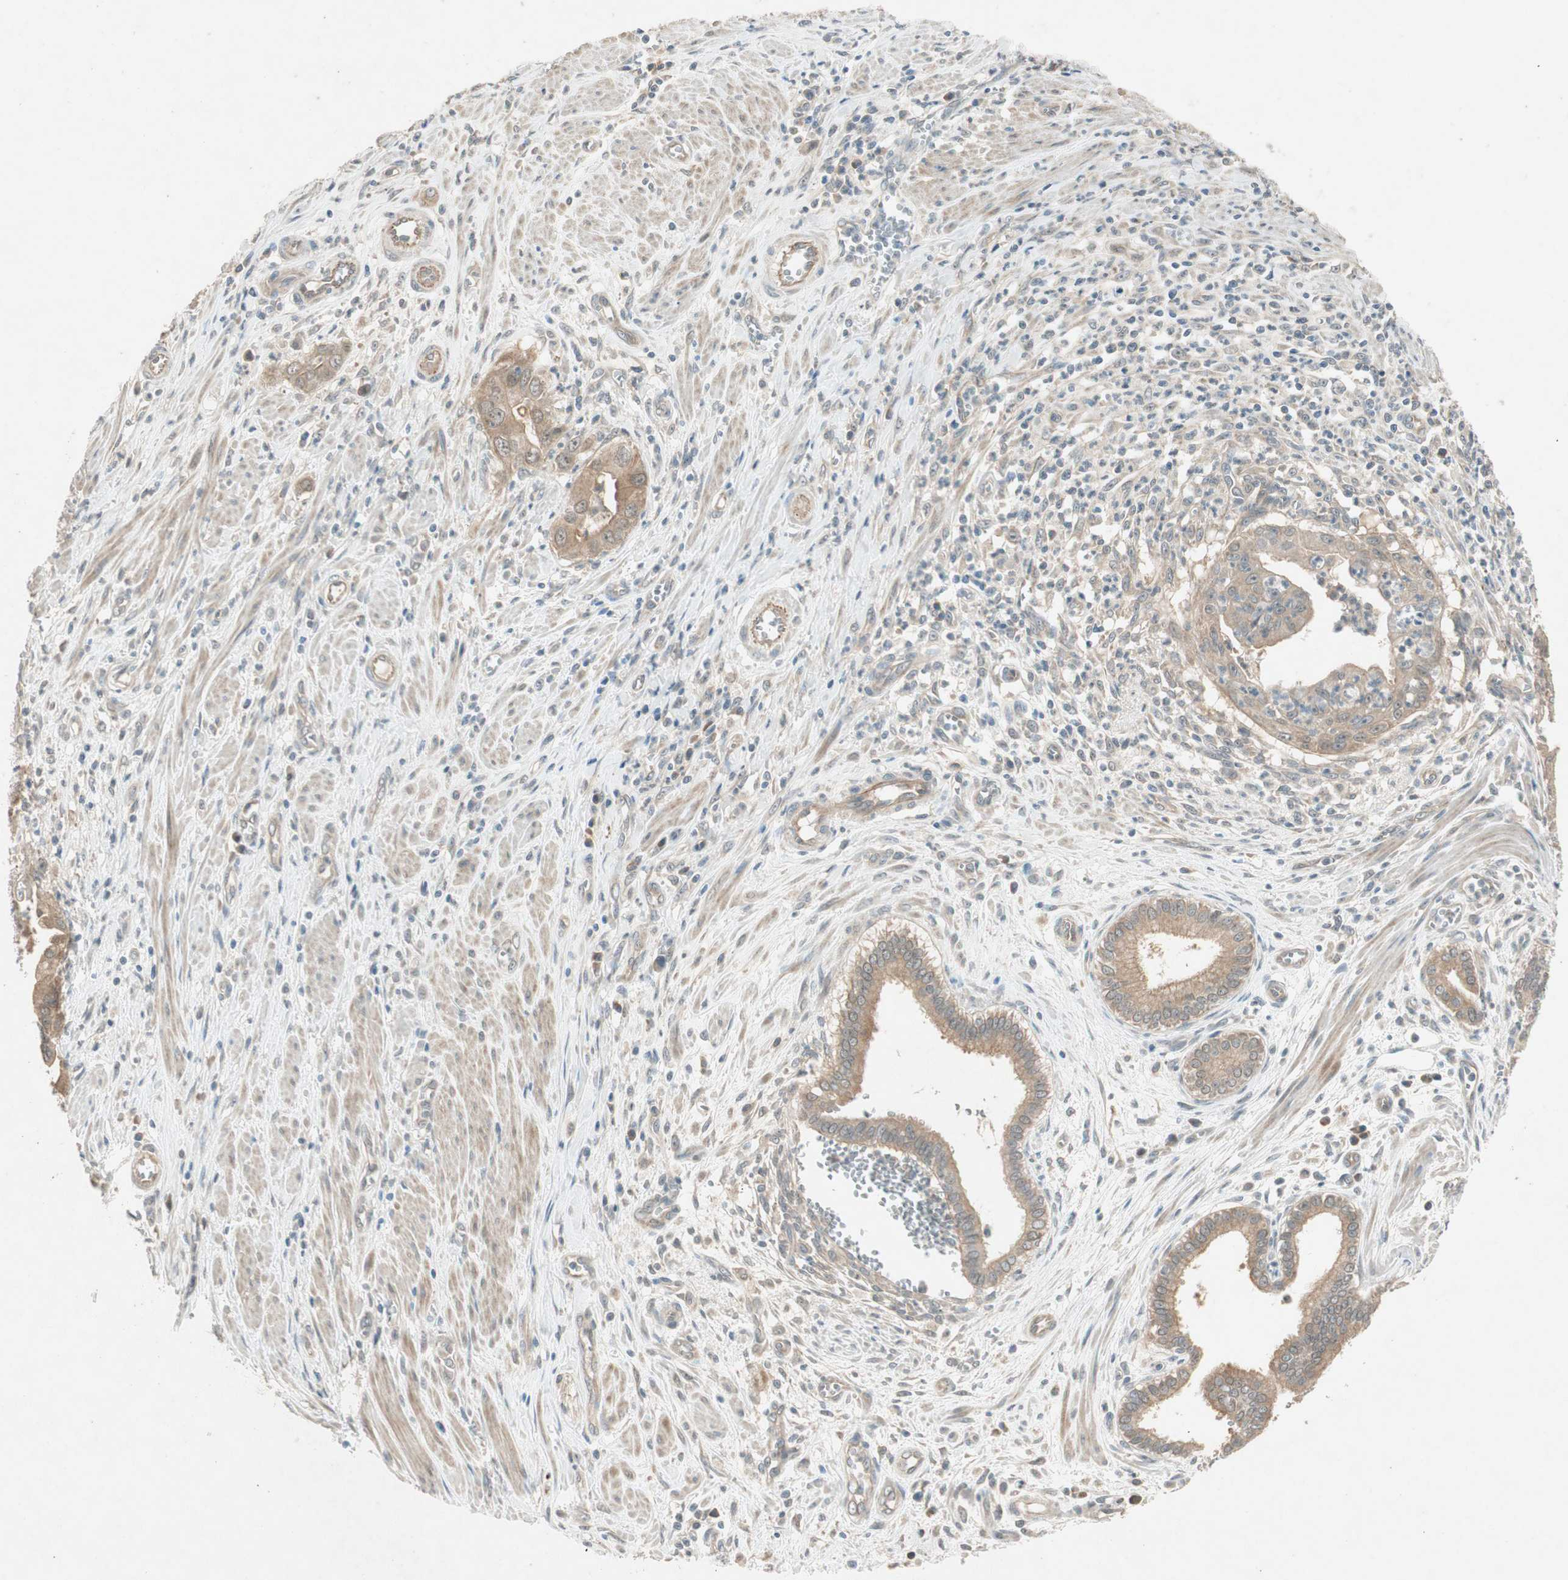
{"staining": {"intensity": "moderate", "quantity": ">75%", "location": "cytoplasmic/membranous"}, "tissue": "pancreatic cancer", "cell_type": "Tumor cells", "image_type": "cancer", "snomed": [{"axis": "morphology", "description": "Normal tissue, NOS"}, {"axis": "topography", "description": "Lymph node"}], "caption": "Pancreatic cancer stained for a protein (brown) displays moderate cytoplasmic/membranous positive positivity in about >75% of tumor cells.", "gene": "NCLN", "patient": {"sex": "male", "age": 50}}